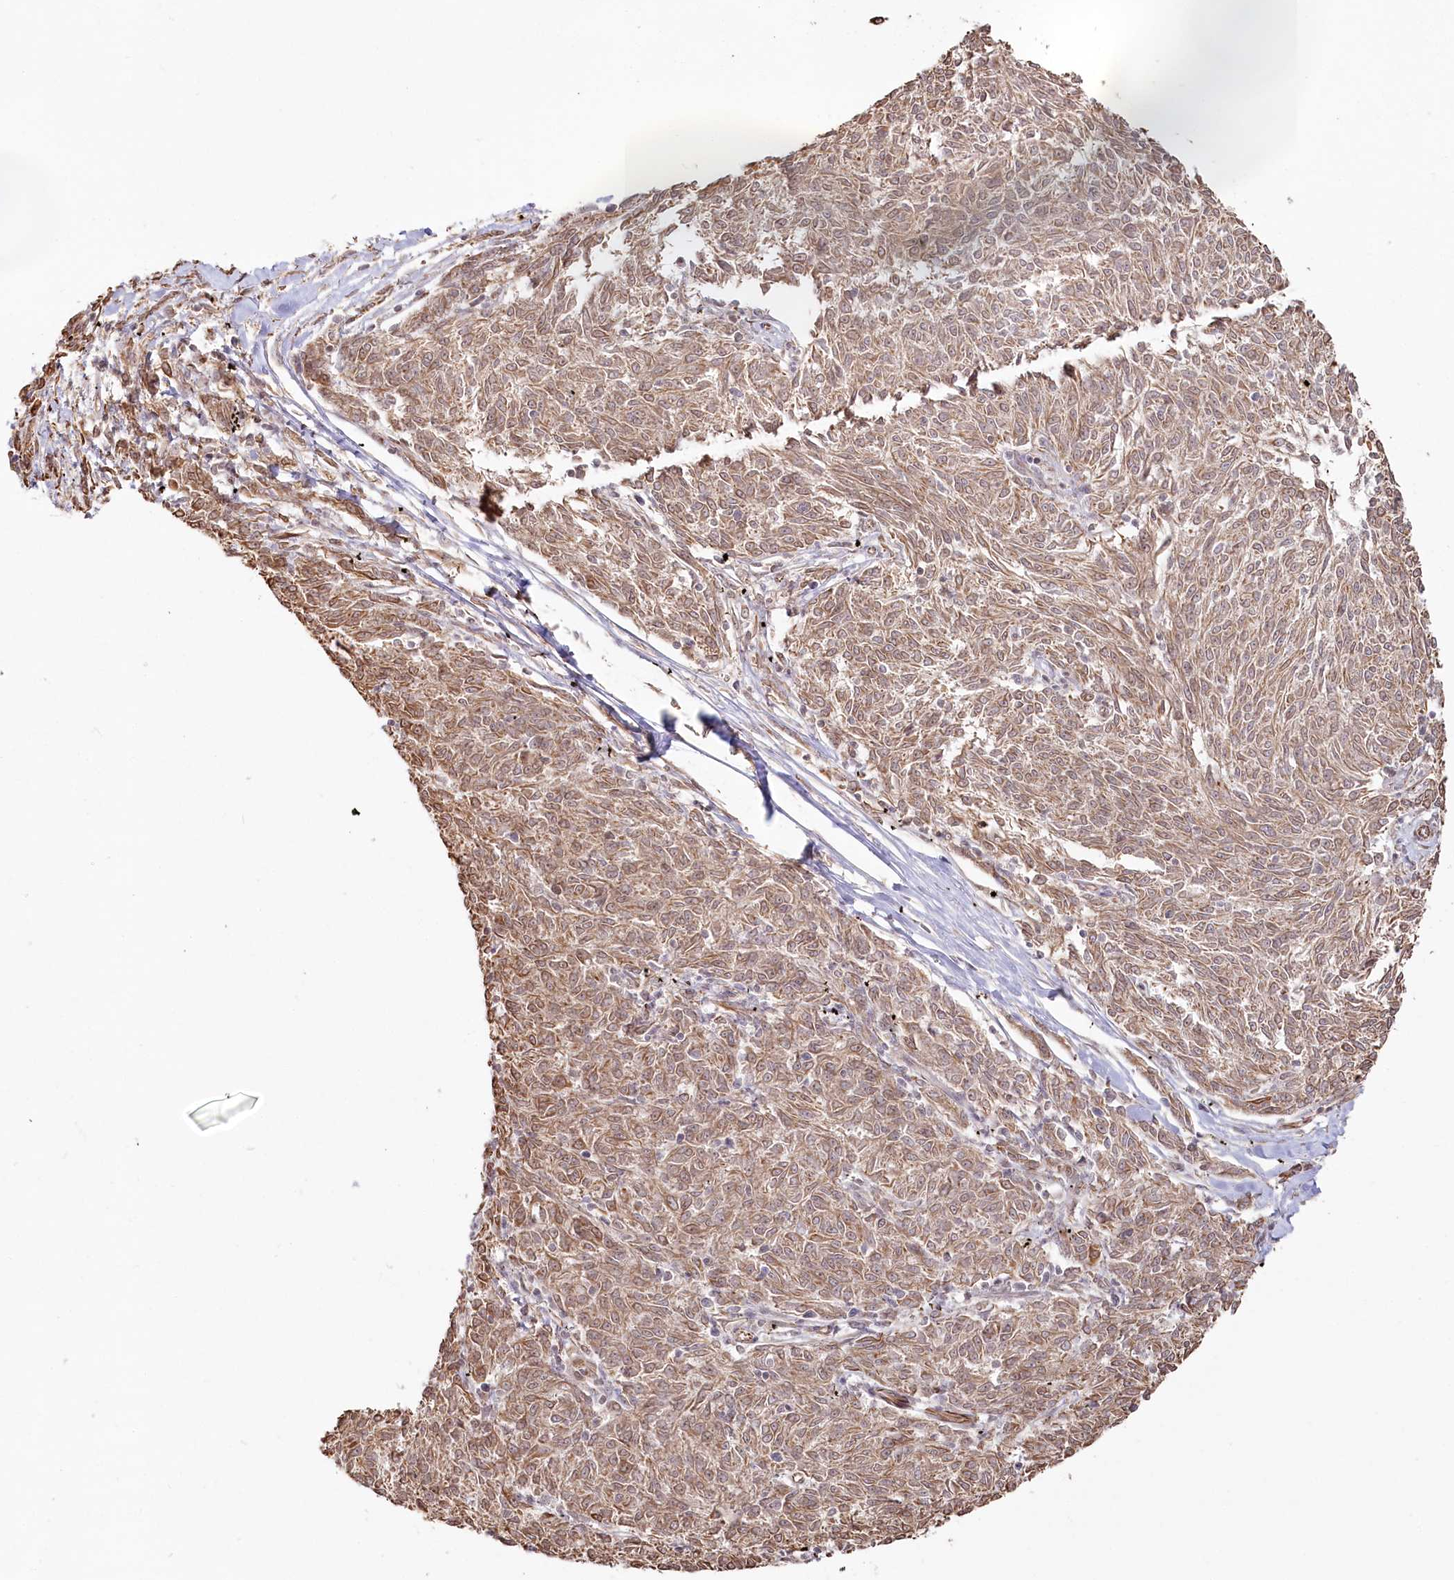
{"staining": {"intensity": "moderate", "quantity": ">75%", "location": "cytoplasmic/membranous"}, "tissue": "melanoma", "cell_type": "Tumor cells", "image_type": "cancer", "snomed": [{"axis": "morphology", "description": "Malignant melanoma, NOS"}, {"axis": "topography", "description": "Skin"}], "caption": "IHC of malignant melanoma exhibits medium levels of moderate cytoplasmic/membranous positivity in approximately >75% of tumor cells.", "gene": "TTC1", "patient": {"sex": "female", "age": 72}}